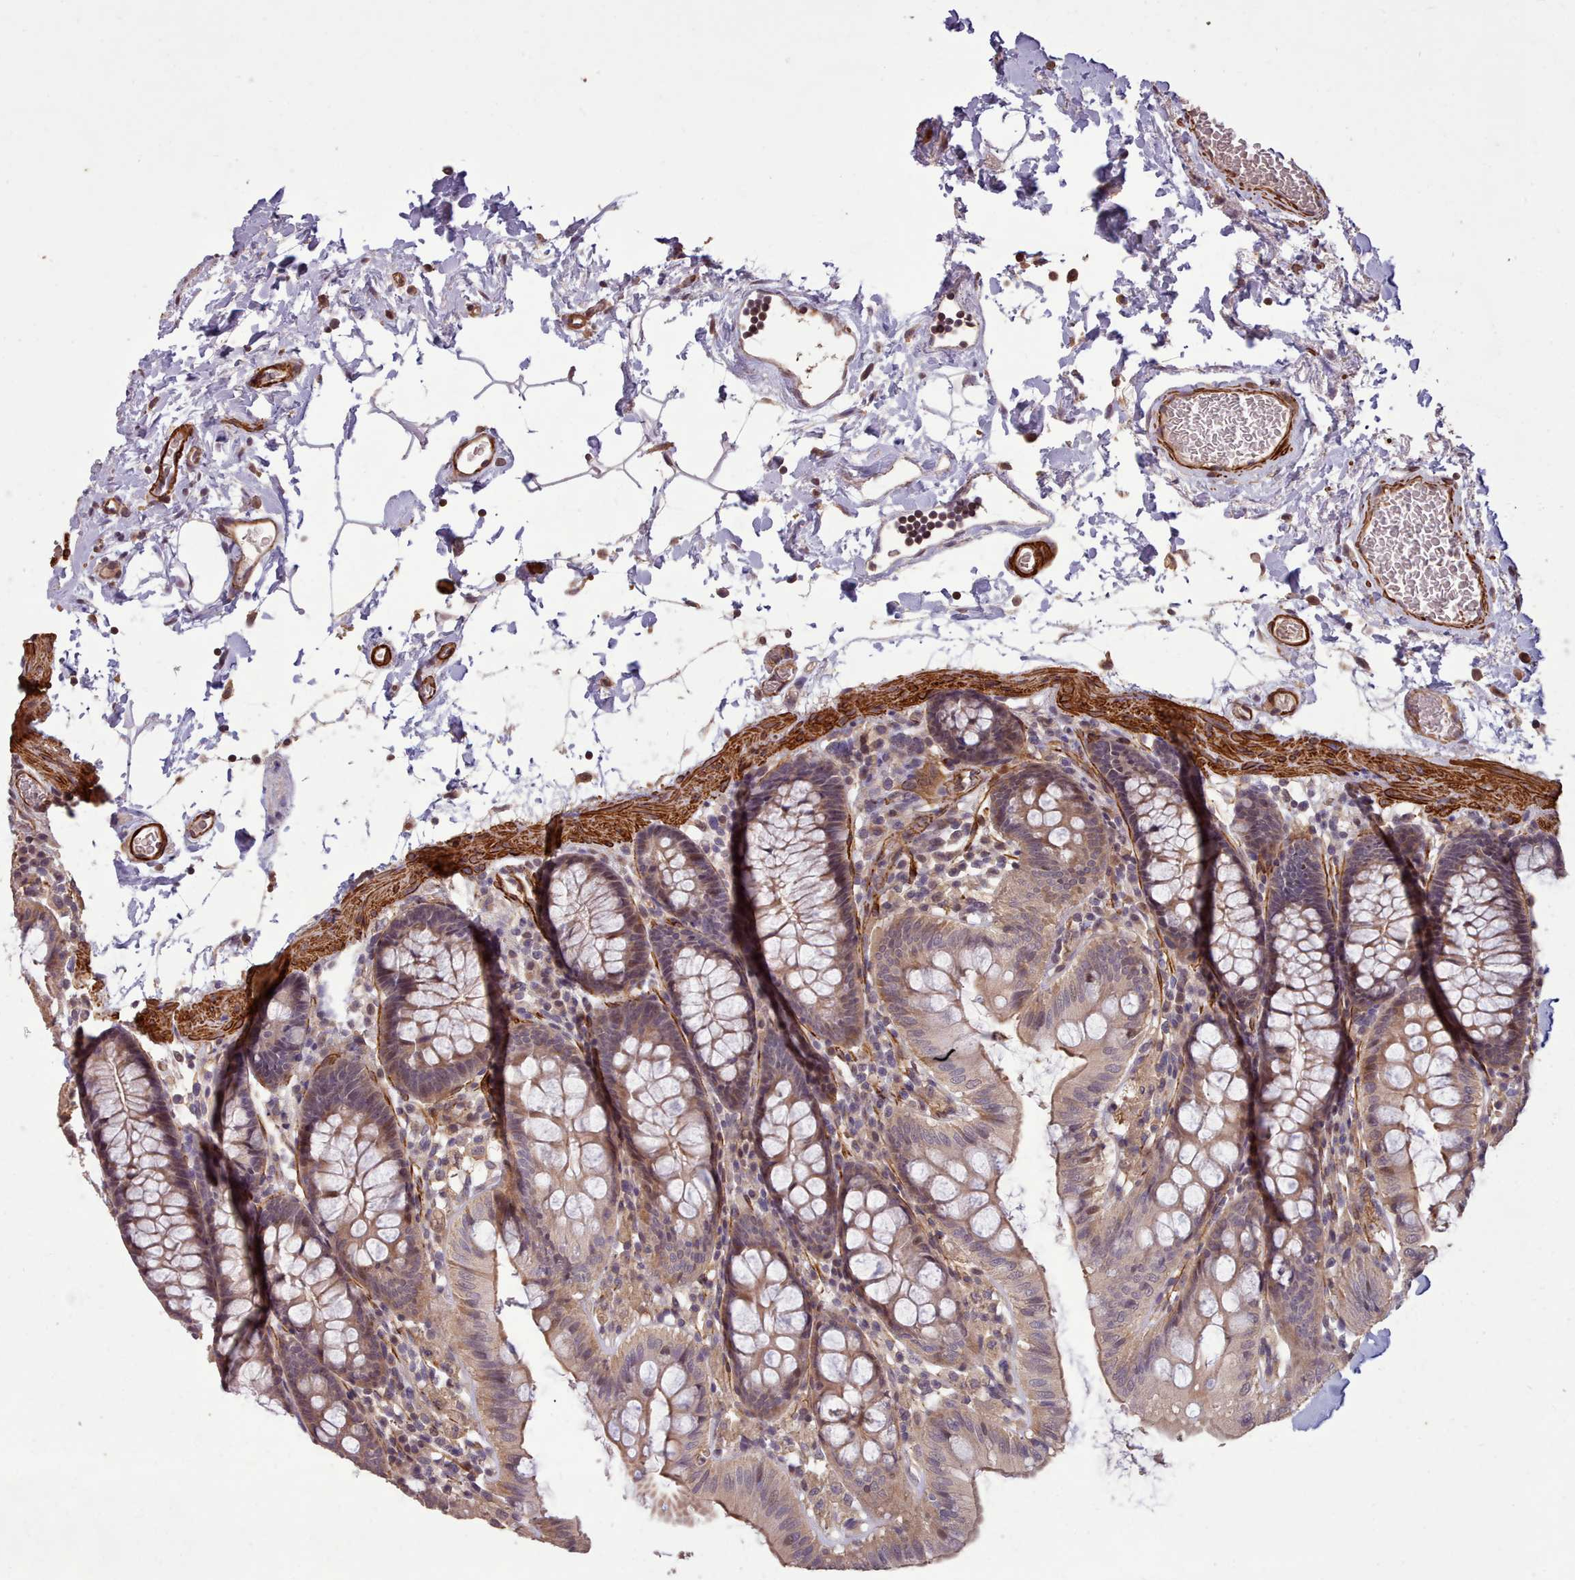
{"staining": {"intensity": "strong", "quantity": ">75%", "location": "cytoplasmic/membranous"}, "tissue": "colon", "cell_type": "Endothelial cells", "image_type": "normal", "snomed": [{"axis": "morphology", "description": "Normal tissue, NOS"}, {"axis": "topography", "description": "Colon"}], "caption": "High-magnification brightfield microscopy of benign colon stained with DAB (3,3'-diaminobenzidine) (brown) and counterstained with hematoxylin (blue). endothelial cells exhibit strong cytoplasmic/membranous staining is present in approximately>75% of cells. (brown staining indicates protein expression, while blue staining denotes nuclei).", "gene": "NLRC4", "patient": {"sex": "male", "age": 75}}